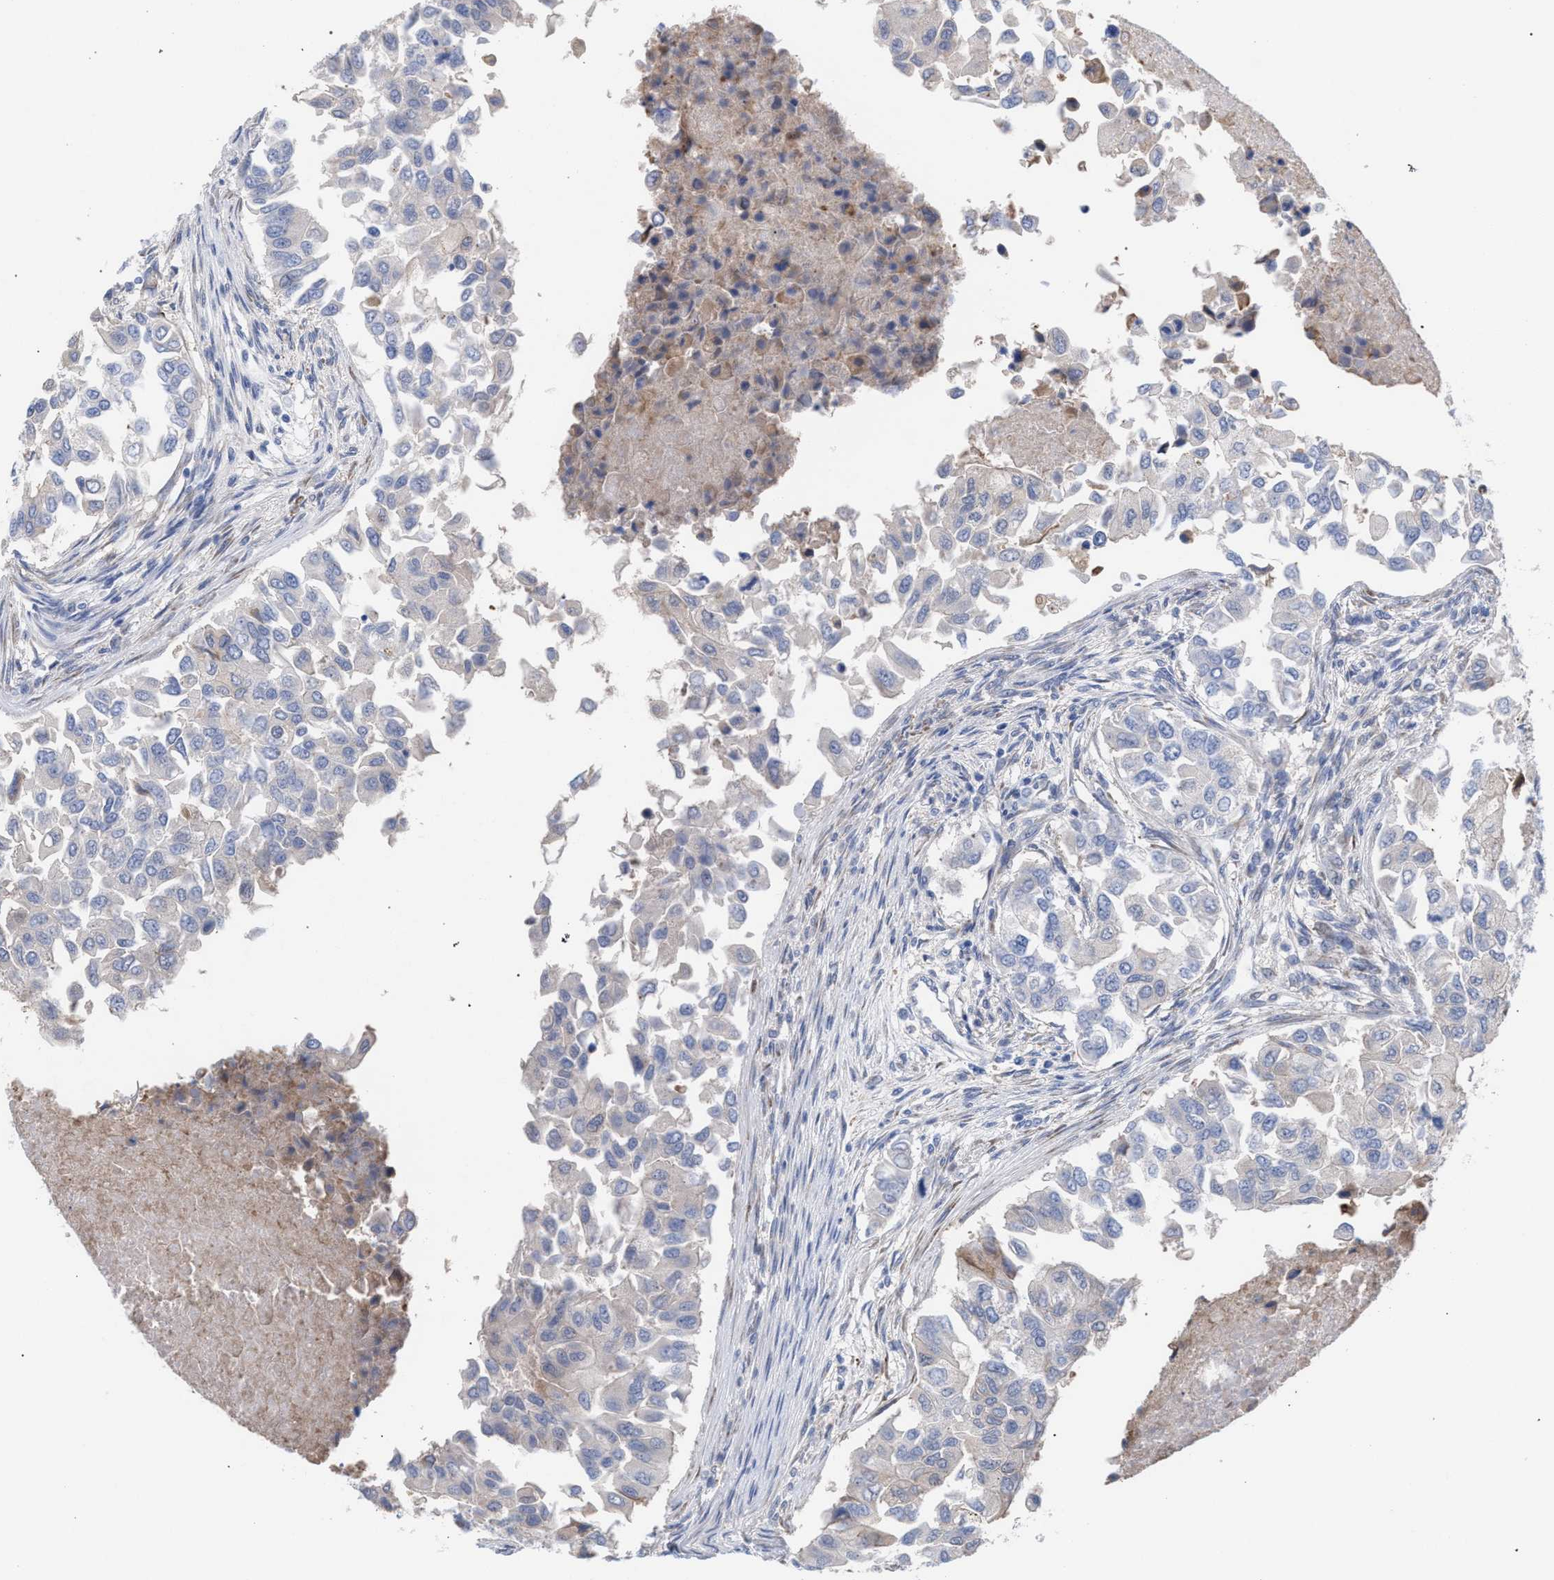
{"staining": {"intensity": "negative", "quantity": "none", "location": "none"}, "tissue": "breast cancer", "cell_type": "Tumor cells", "image_type": "cancer", "snomed": [{"axis": "morphology", "description": "Normal tissue, NOS"}, {"axis": "morphology", "description": "Duct carcinoma"}, {"axis": "topography", "description": "Breast"}], "caption": "There is no significant staining in tumor cells of breast invasive ductal carcinoma. The staining was performed using DAB to visualize the protein expression in brown, while the nuclei were stained in blue with hematoxylin (Magnification: 20x).", "gene": "FHOD3", "patient": {"sex": "female", "age": 49}}